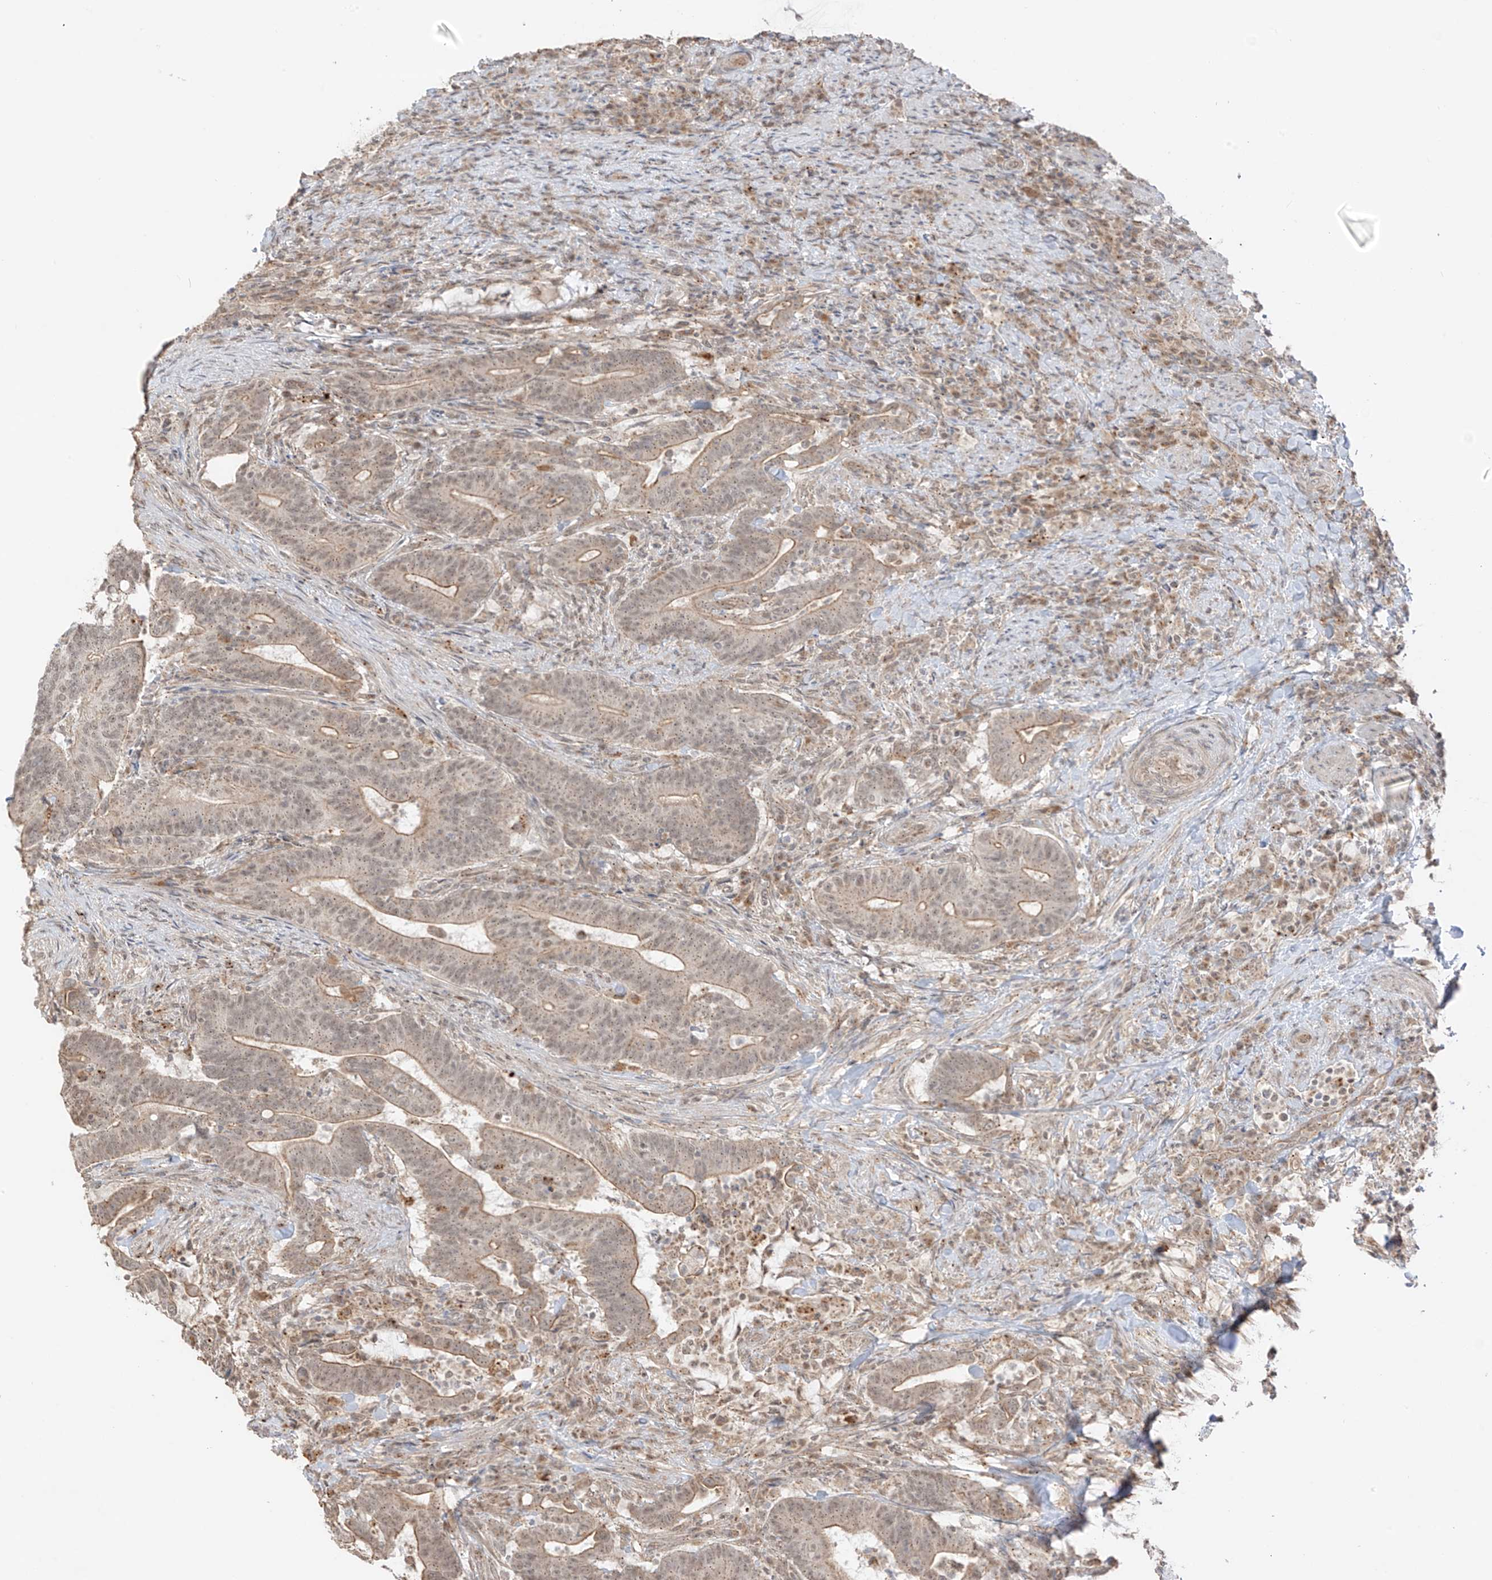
{"staining": {"intensity": "moderate", "quantity": "25%-75%", "location": "cytoplasmic/membranous"}, "tissue": "colorectal cancer", "cell_type": "Tumor cells", "image_type": "cancer", "snomed": [{"axis": "morphology", "description": "Adenocarcinoma, NOS"}, {"axis": "topography", "description": "Colon"}], "caption": "IHC of colorectal adenocarcinoma displays medium levels of moderate cytoplasmic/membranous positivity in approximately 25%-75% of tumor cells.", "gene": "N4BP3", "patient": {"sex": "female", "age": 66}}